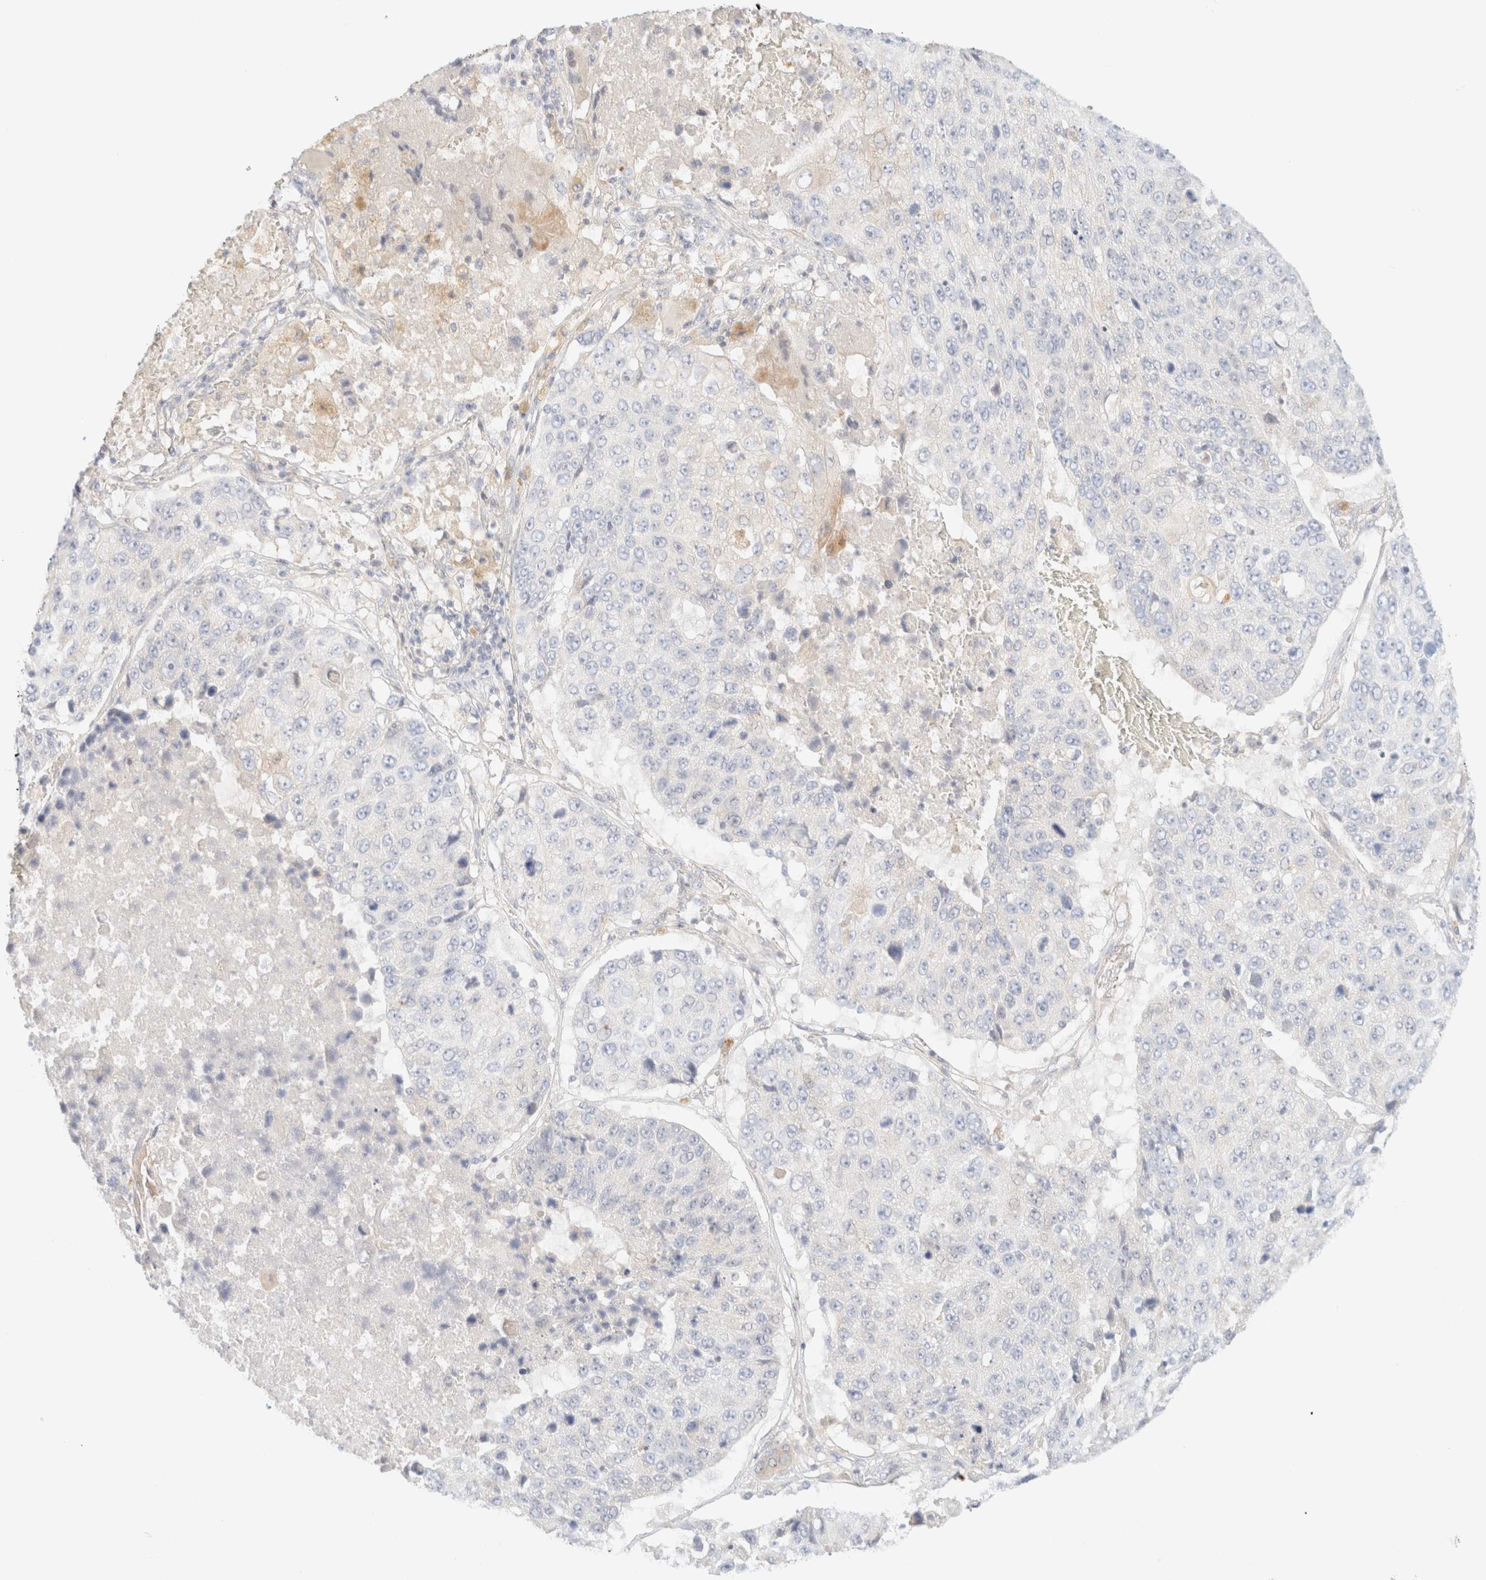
{"staining": {"intensity": "negative", "quantity": "none", "location": "none"}, "tissue": "lung cancer", "cell_type": "Tumor cells", "image_type": "cancer", "snomed": [{"axis": "morphology", "description": "Squamous cell carcinoma, NOS"}, {"axis": "topography", "description": "Lung"}], "caption": "DAB immunohistochemical staining of human lung cancer shows no significant expression in tumor cells.", "gene": "SARM1", "patient": {"sex": "male", "age": 61}}